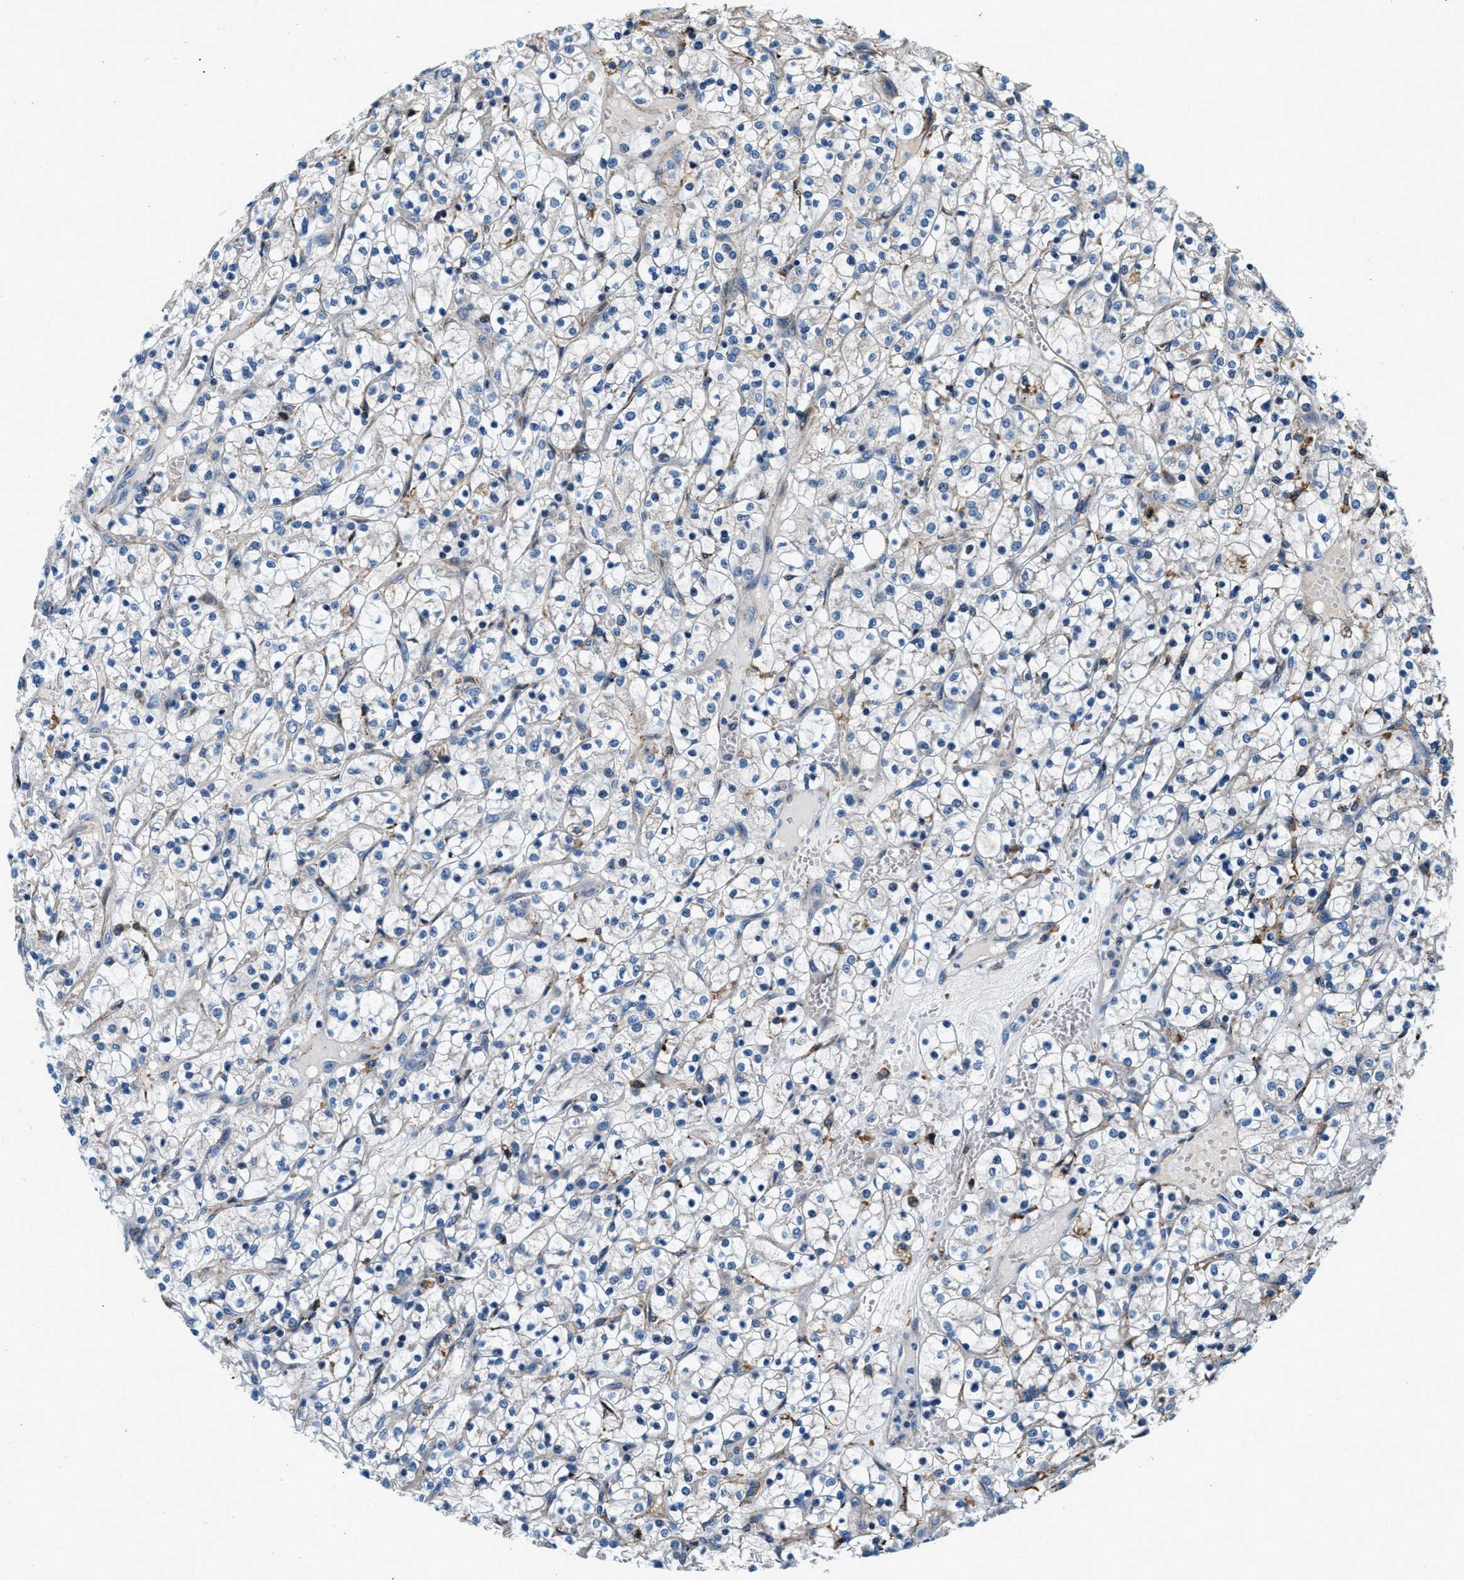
{"staining": {"intensity": "negative", "quantity": "none", "location": "none"}, "tissue": "renal cancer", "cell_type": "Tumor cells", "image_type": "cancer", "snomed": [{"axis": "morphology", "description": "Adenocarcinoma, NOS"}, {"axis": "topography", "description": "Kidney"}], "caption": "This photomicrograph is of adenocarcinoma (renal) stained with immunohistochemistry (IHC) to label a protein in brown with the nuclei are counter-stained blue. There is no expression in tumor cells.", "gene": "SLFN11", "patient": {"sex": "female", "age": 69}}